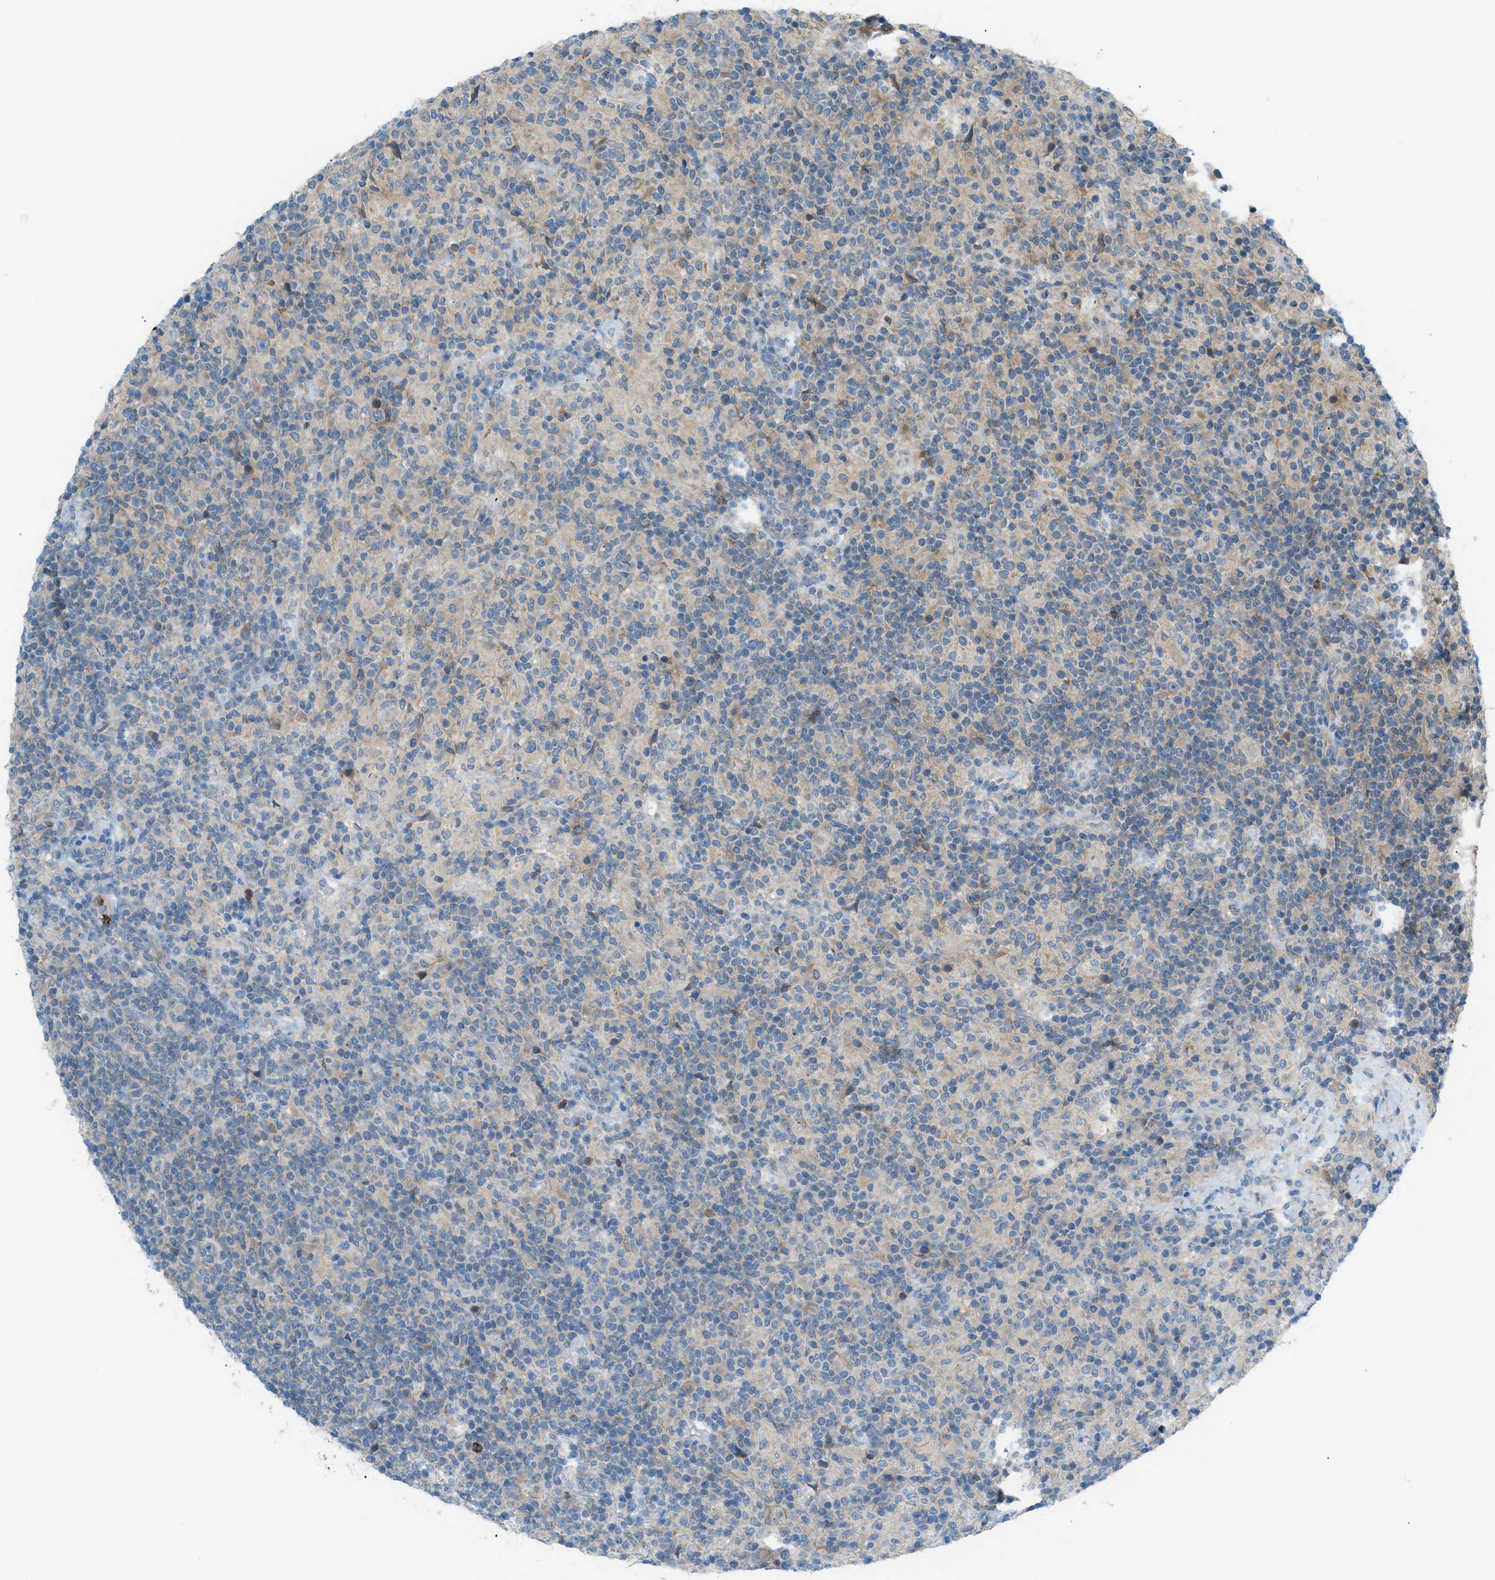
{"staining": {"intensity": "weak", "quantity": "25%-75%", "location": "cytoplasmic/membranous"}, "tissue": "lymphoma", "cell_type": "Tumor cells", "image_type": "cancer", "snomed": [{"axis": "morphology", "description": "Hodgkin's disease, NOS"}, {"axis": "topography", "description": "Lymph node"}], "caption": "High-magnification brightfield microscopy of Hodgkin's disease stained with DAB (3,3'-diaminobenzidine) (brown) and counterstained with hematoxylin (blue). tumor cells exhibit weak cytoplasmic/membranous staining is identified in approximately25%-75% of cells.", "gene": "DYRK1A", "patient": {"sex": "male", "age": 70}}